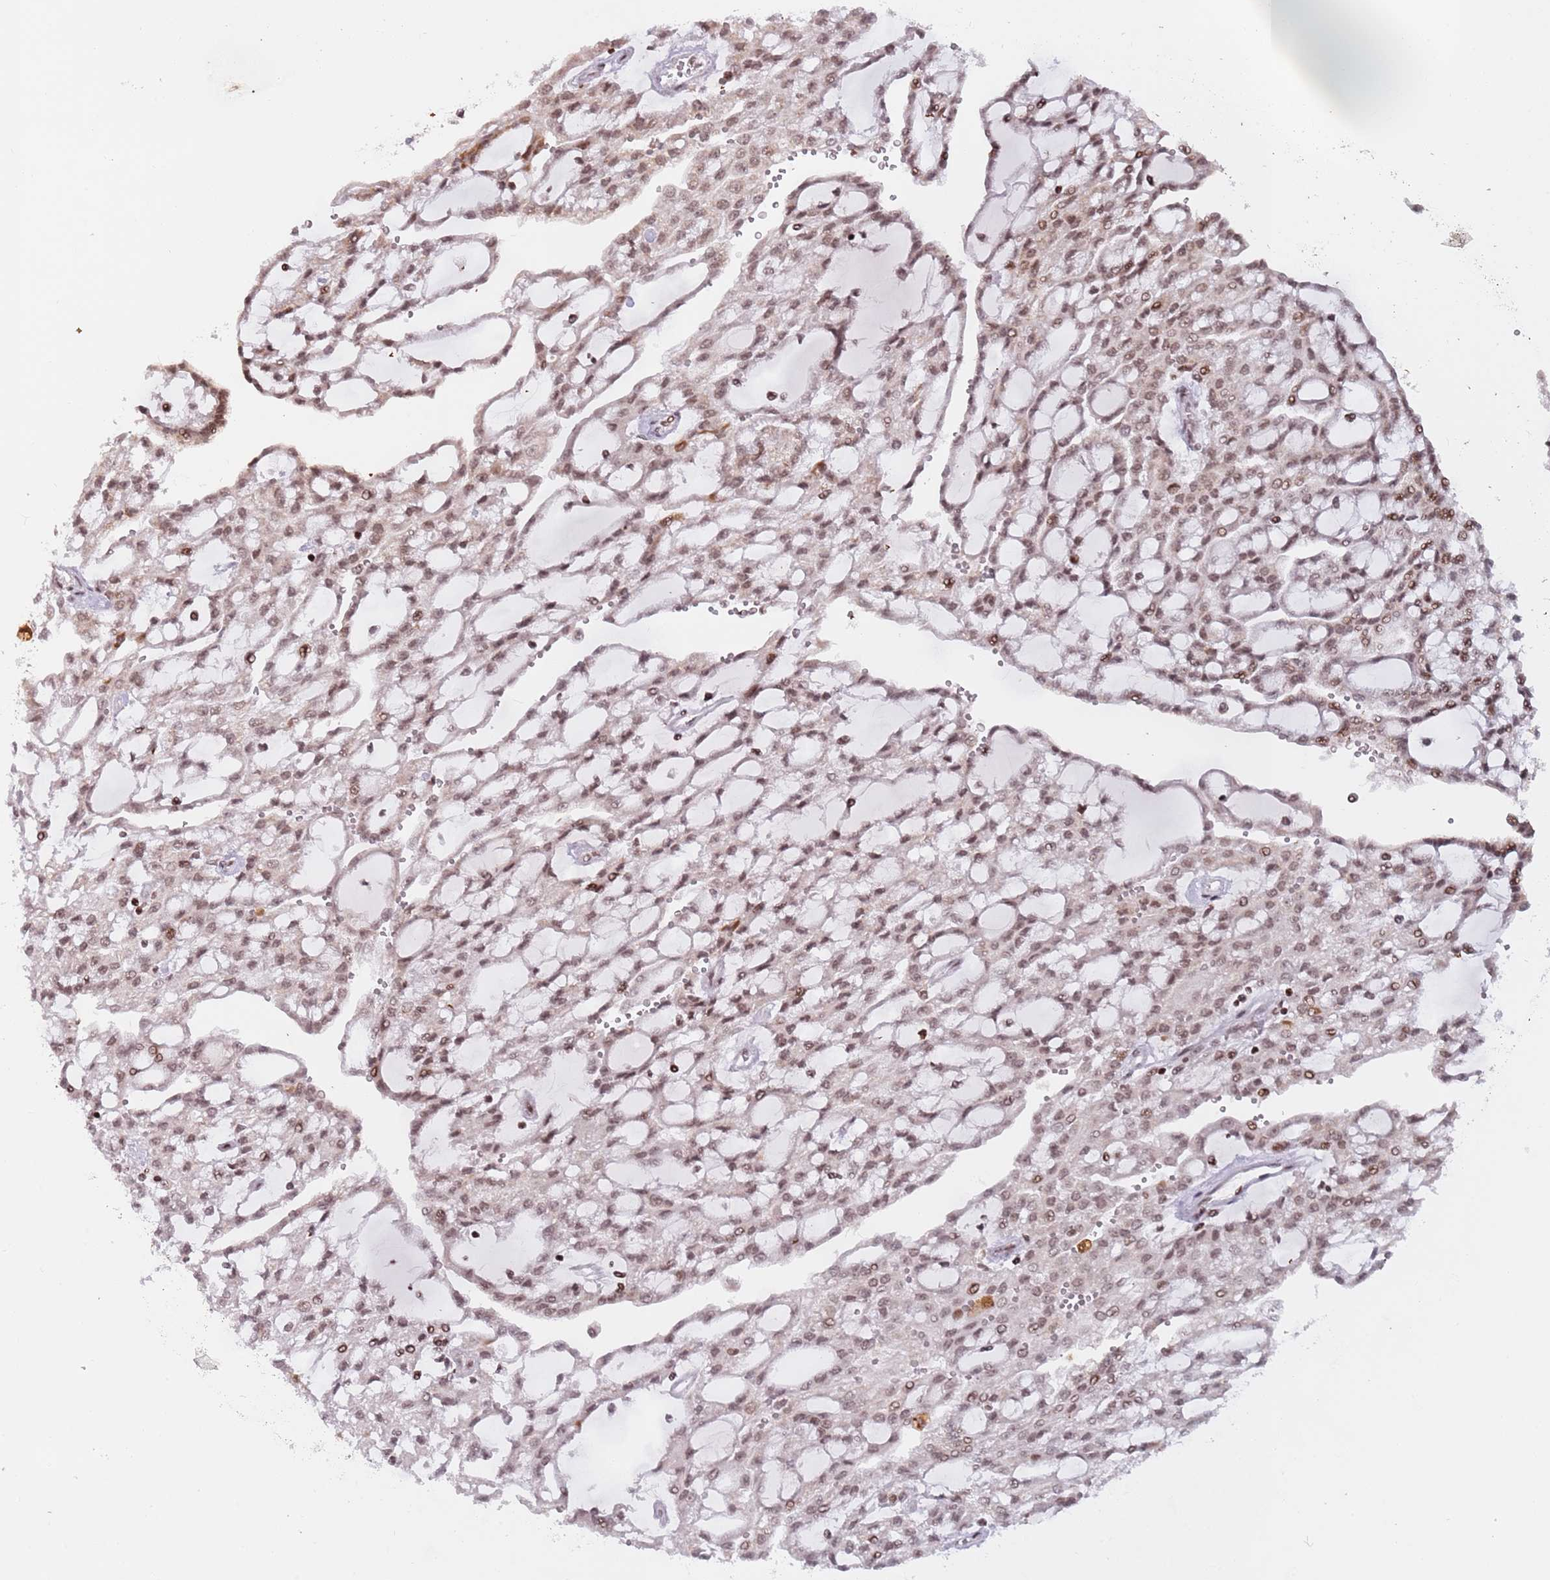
{"staining": {"intensity": "moderate", "quantity": ">75%", "location": "nuclear"}, "tissue": "renal cancer", "cell_type": "Tumor cells", "image_type": "cancer", "snomed": [{"axis": "morphology", "description": "Adenocarcinoma, NOS"}, {"axis": "topography", "description": "Kidney"}], "caption": "Adenocarcinoma (renal) stained with a protein marker demonstrates moderate staining in tumor cells.", "gene": "SH3RF3", "patient": {"sex": "male", "age": 63}}